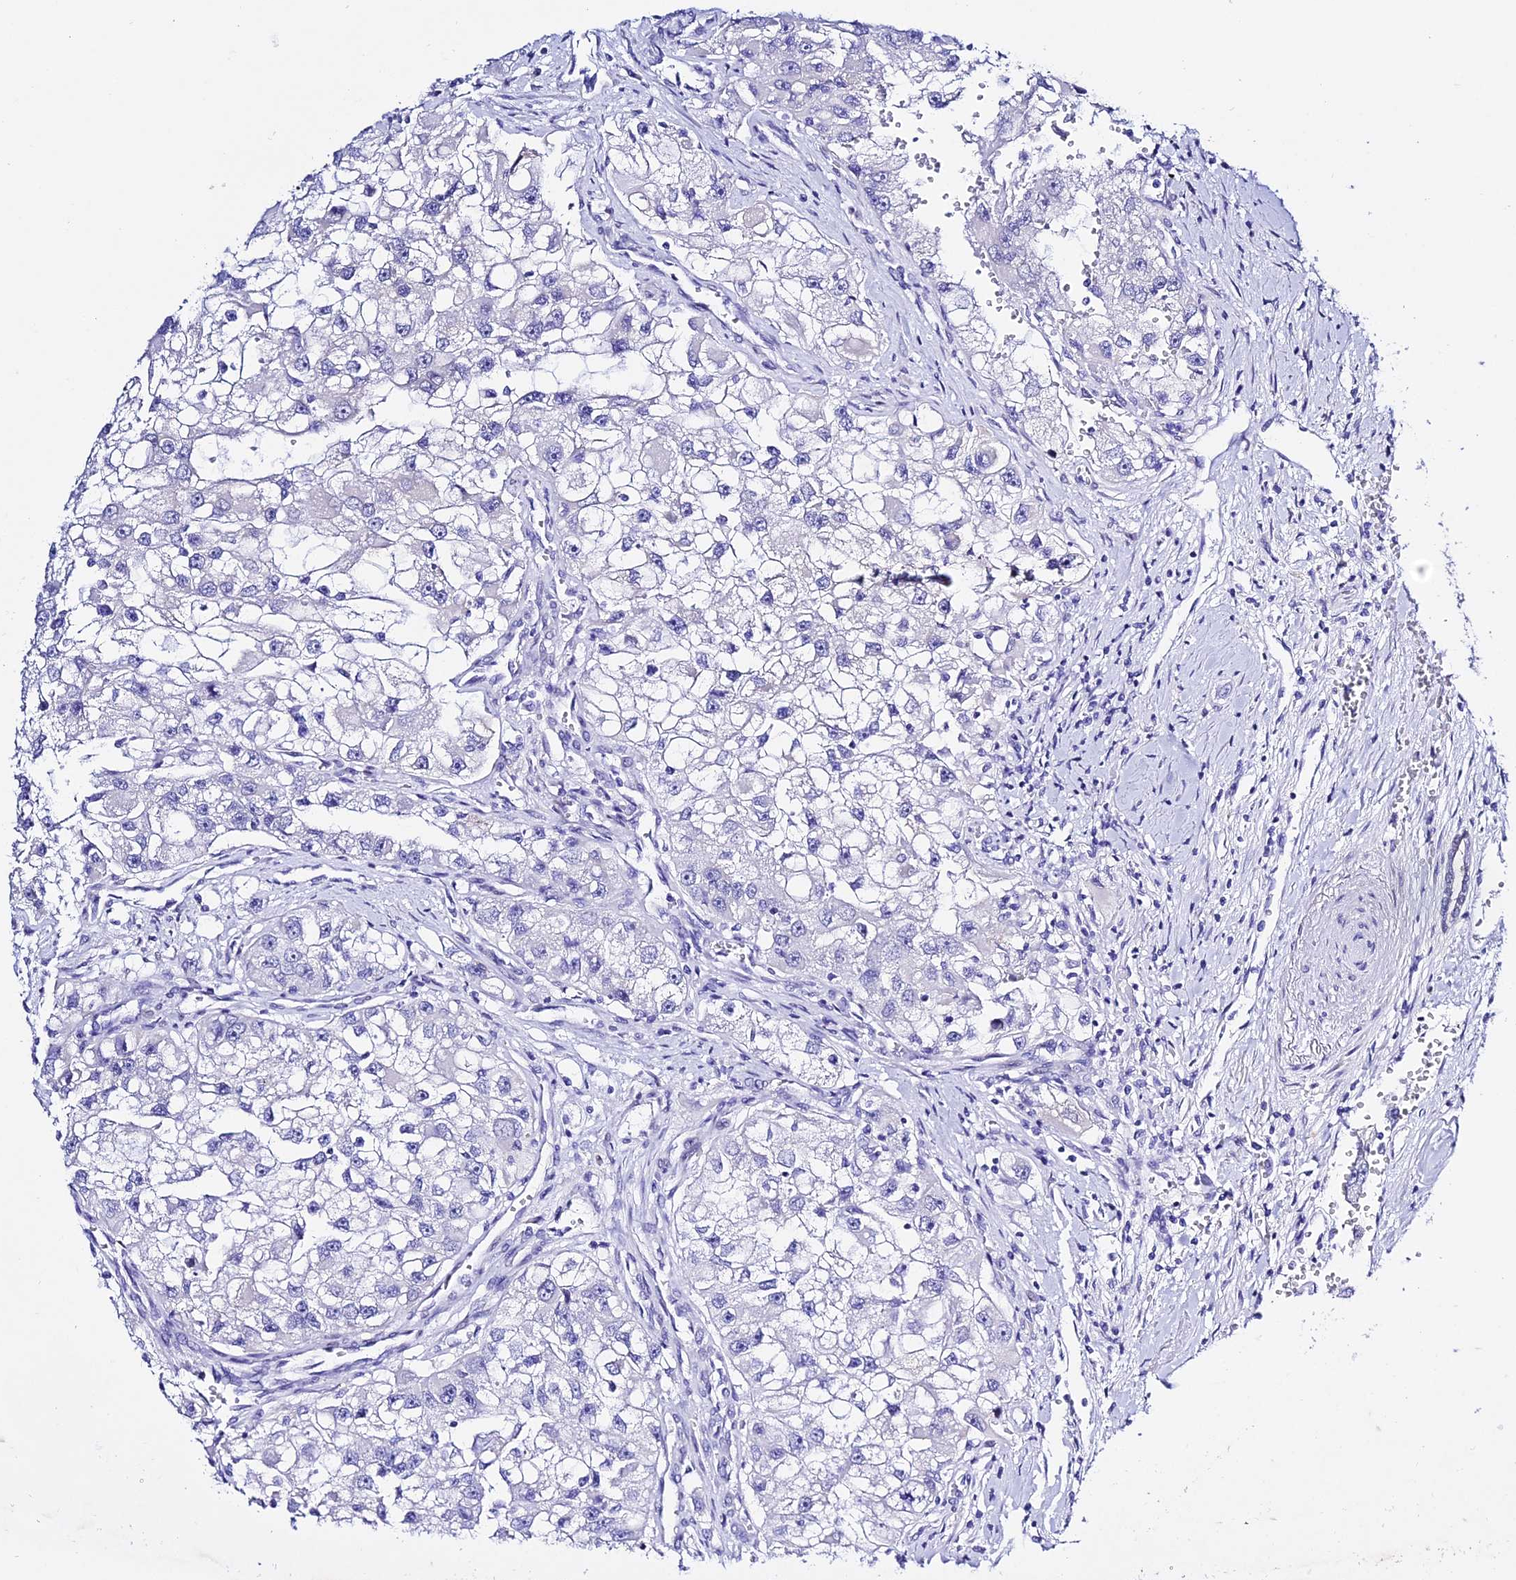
{"staining": {"intensity": "negative", "quantity": "none", "location": "none"}, "tissue": "renal cancer", "cell_type": "Tumor cells", "image_type": "cancer", "snomed": [{"axis": "morphology", "description": "Adenocarcinoma, NOS"}, {"axis": "topography", "description": "Kidney"}], "caption": "An immunohistochemistry (IHC) photomicrograph of renal cancer is shown. There is no staining in tumor cells of renal cancer.", "gene": "POFUT2", "patient": {"sex": "male", "age": 63}}